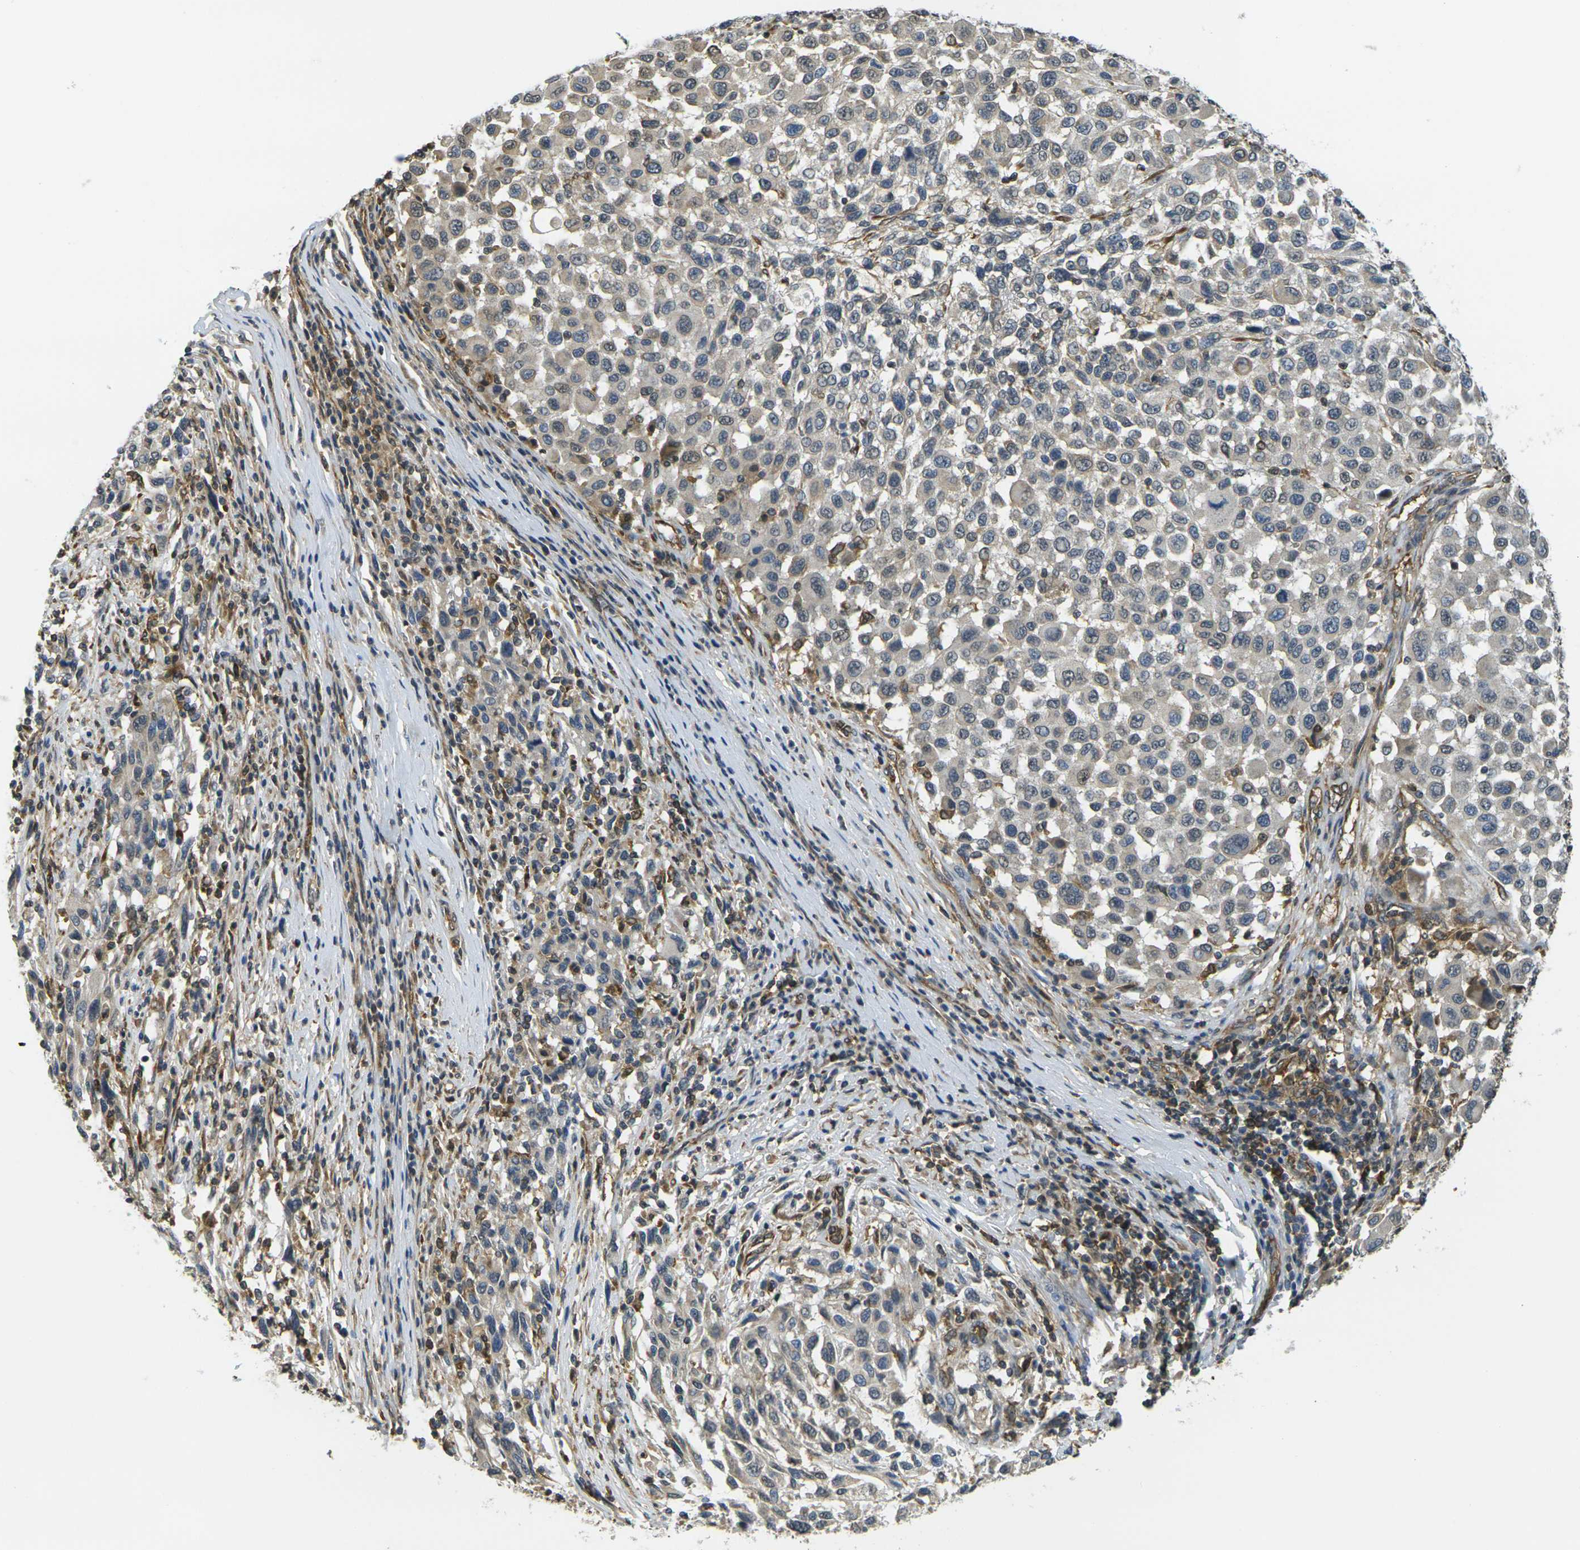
{"staining": {"intensity": "weak", "quantity": ">75%", "location": "cytoplasmic/membranous"}, "tissue": "melanoma", "cell_type": "Tumor cells", "image_type": "cancer", "snomed": [{"axis": "morphology", "description": "Malignant melanoma, Metastatic site"}, {"axis": "topography", "description": "Lymph node"}], "caption": "There is low levels of weak cytoplasmic/membranous expression in tumor cells of melanoma, as demonstrated by immunohistochemical staining (brown color).", "gene": "CAST", "patient": {"sex": "male", "age": 61}}